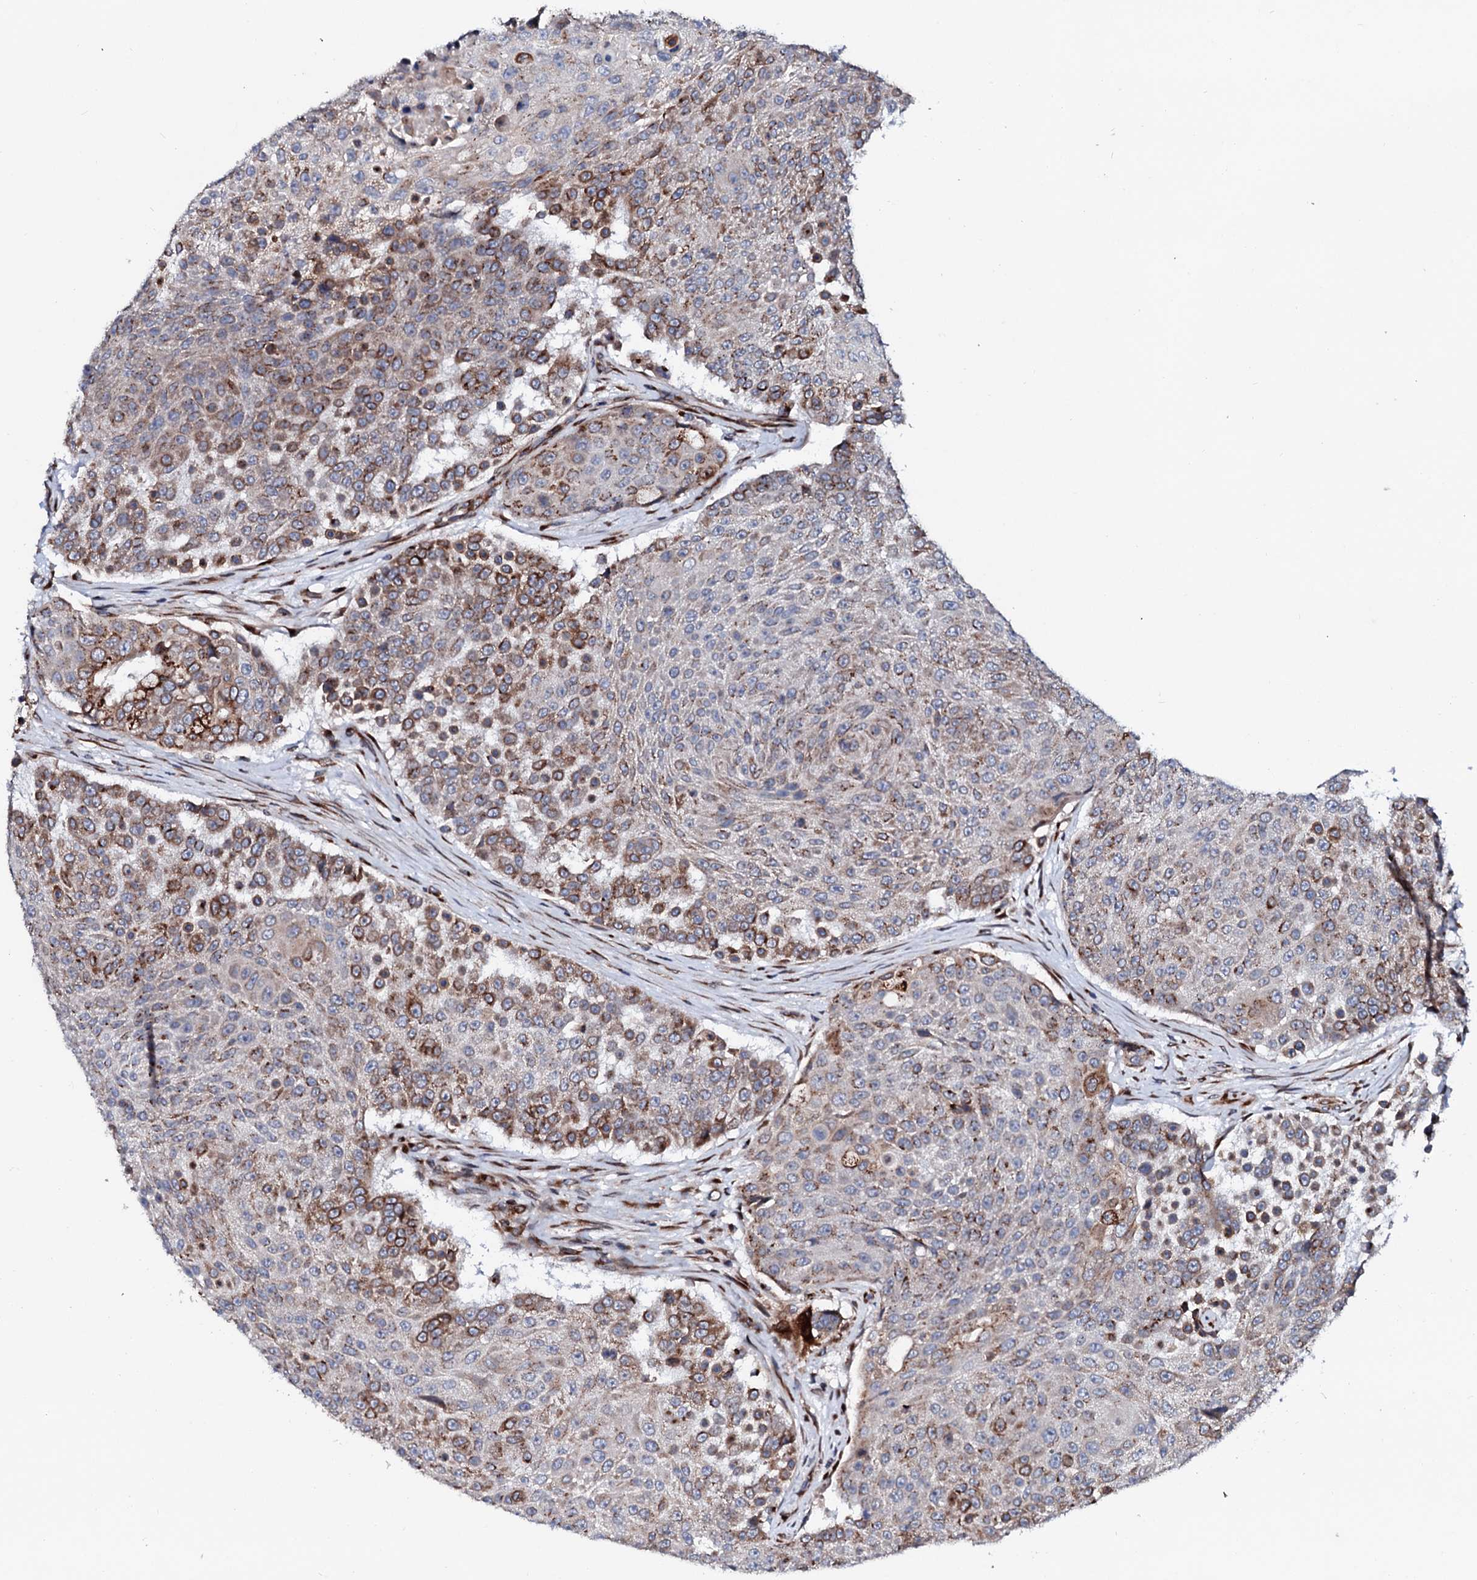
{"staining": {"intensity": "moderate", "quantity": "25%-75%", "location": "cytoplasmic/membranous"}, "tissue": "urothelial cancer", "cell_type": "Tumor cells", "image_type": "cancer", "snomed": [{"axis": "morphology", "description": "Urothelial carcinoma, High grade"}, {"axis": "topography", "description": "Urinary bladder"}], "caption": "Protein positivity by IHC shows moderate cytoplasmic/membranous expression in approximately 25%-75% of tumor cells in urothelial carcinoma (high-grade).", "gene": "TMCO3", "patient": {"sex": "female", "age": 63}}